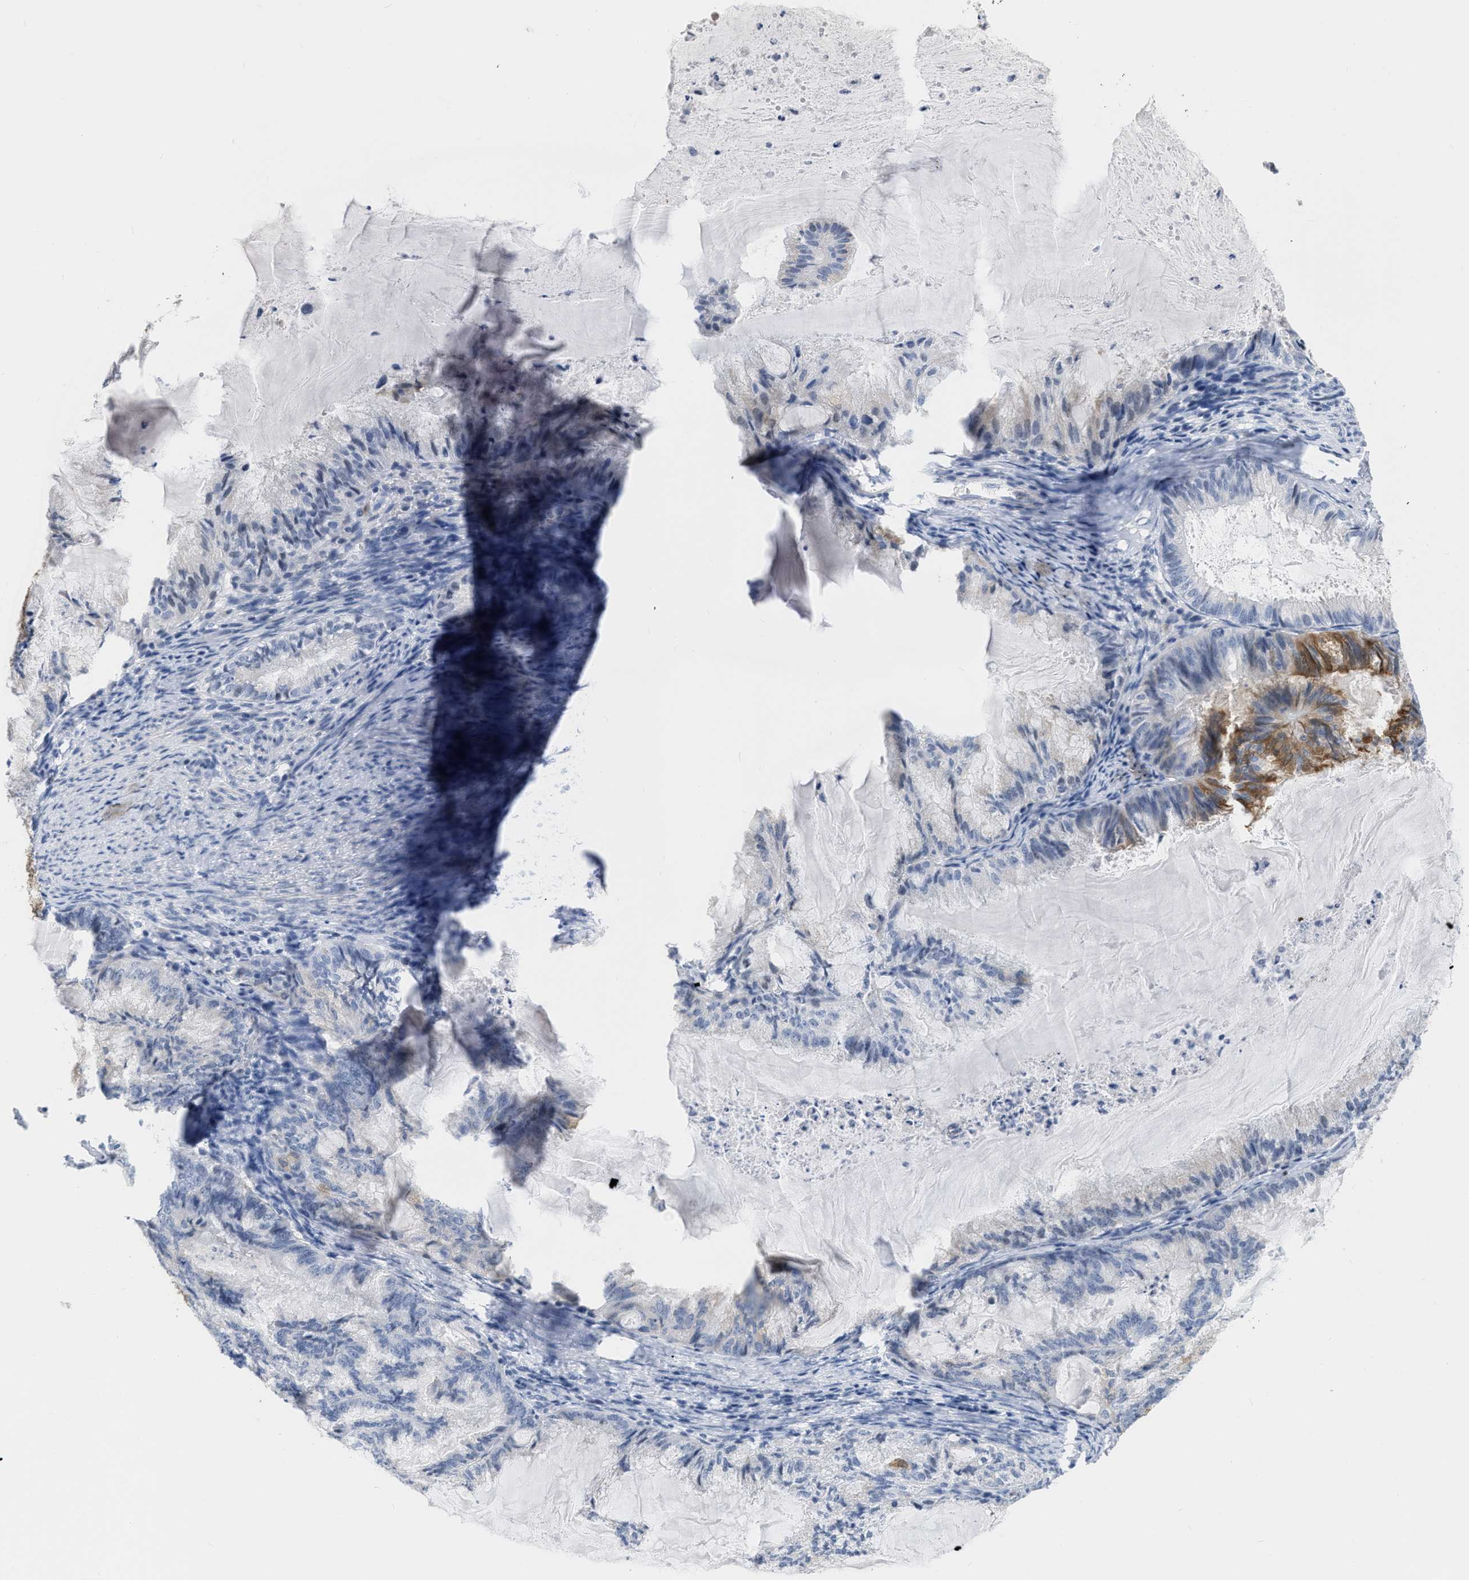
{"staining": {"intensity": "moderate", "quantity": "<25%", "location": "cytoplasmic/membranous"}, "tissue": "endometrial cancer", "cell_type": "Tumor cells", "image_type": "cancer", "snomed": [{"axis": "morphology", "description": "Adenocarcinoma, NOS"}, {"axis": "topography", "description": "Endometrium"}], "caption": "Endometrial cancer stained with immunohistochemistry demonstrates moderate cytoplasmic/membranous staining in about <25% of tumor cells. The staining was performed using DAB (3,3'-diaminobenzidine) to visualize the protein expression in brown, while the nuclei were stained in blue with hematoxylin (Magnification: 20x).", "gene": "CRYM", "patient": {"sex": "female", "age": 86}}